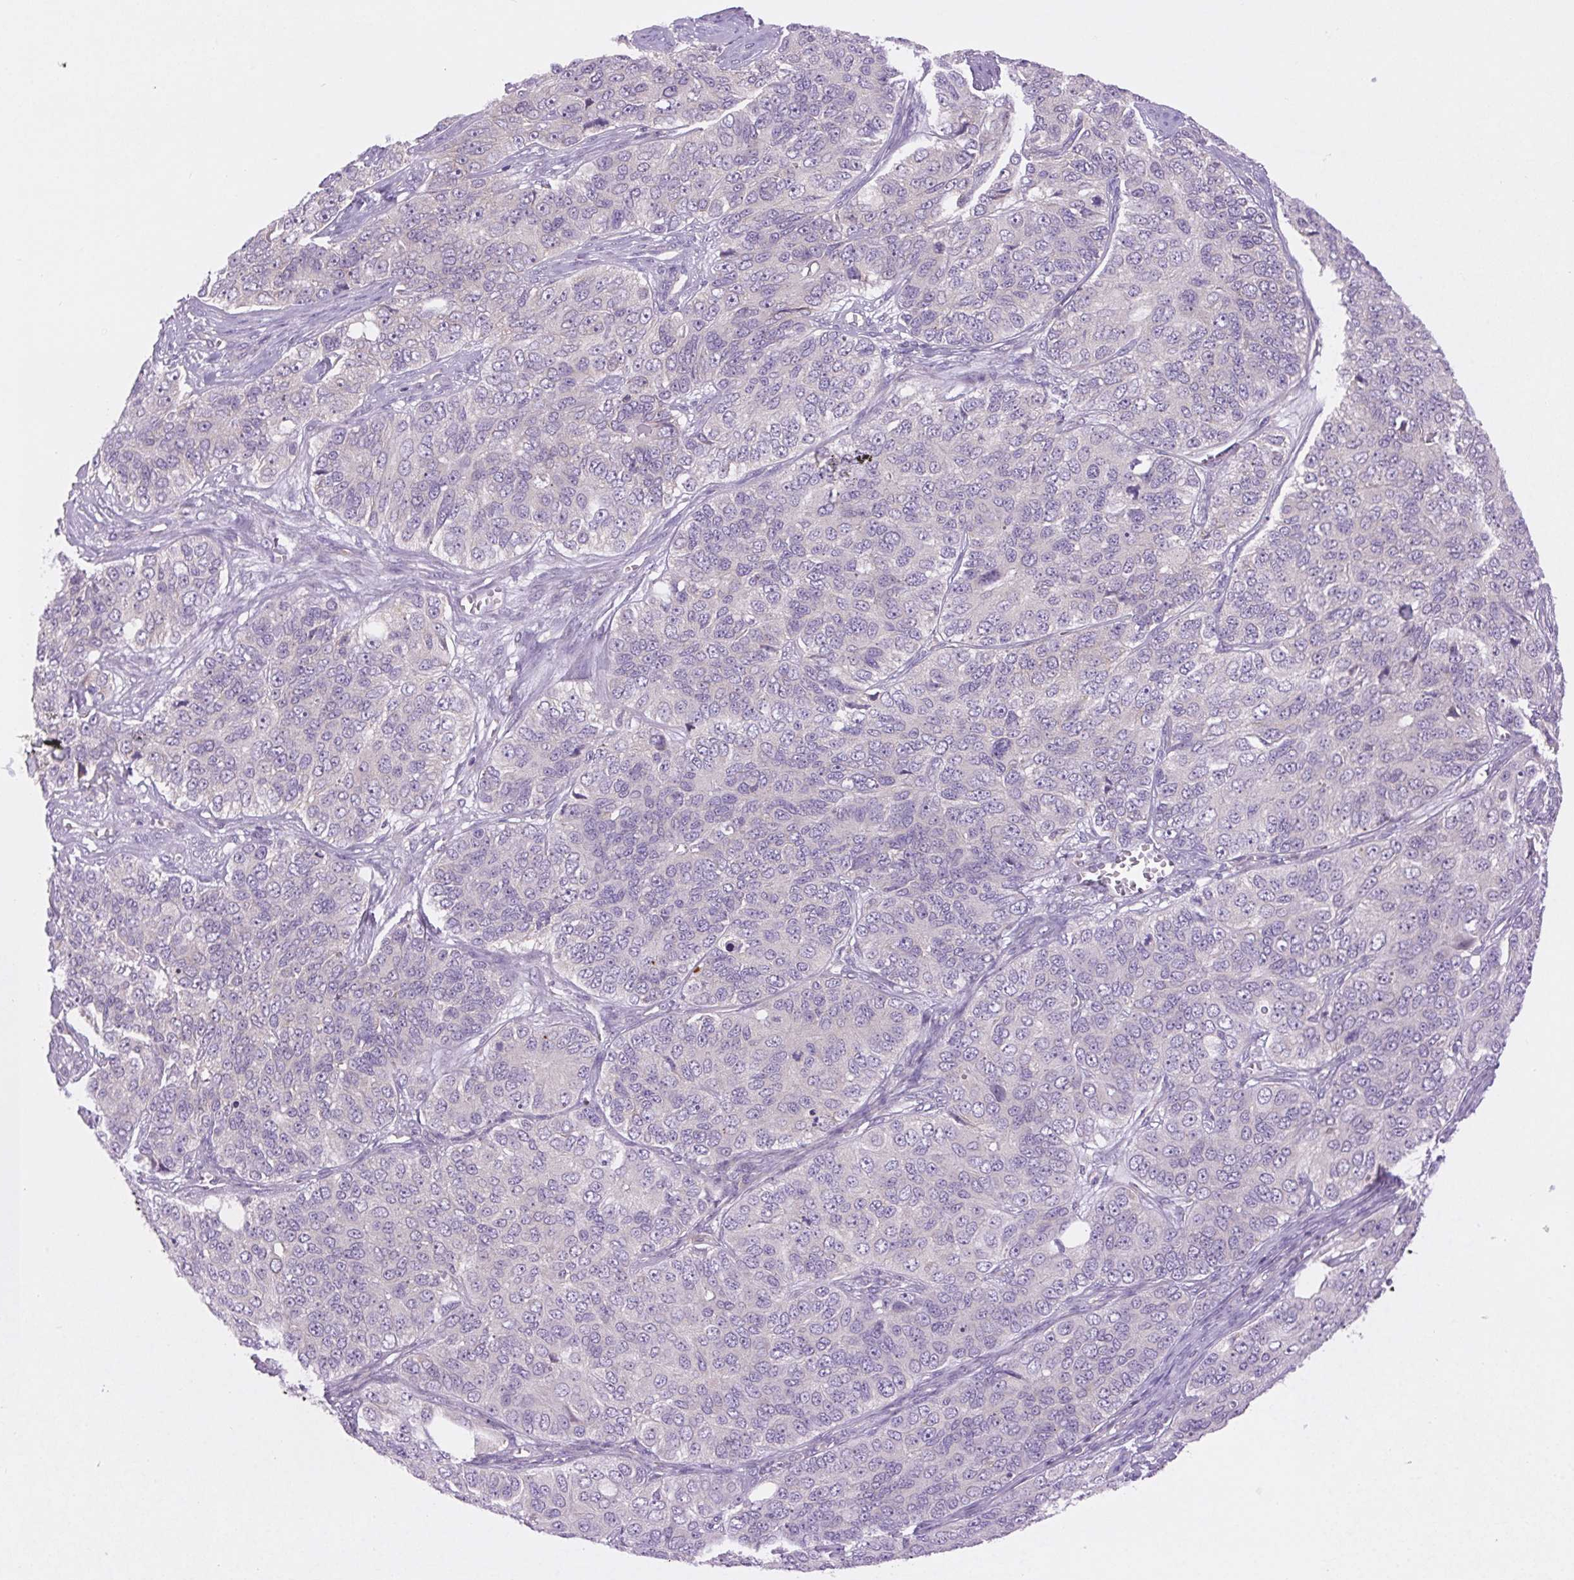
{"staining": {"intensity": "negative", "quantity": "none", "location": "none"}, "tissue": "ovarian cancer", "cell_type": "Tumor cells", "image_type": "cancer", "snomed": [{"axis": "morphology", "description": "Carcinoma, endometroid"}, {"axis": "topography", "description": "Ovary"}], "caption": "Tumor cells show no significant staining in ovarian cancer. (Immunohistochemistry (ihc), brightfield microscopy, high magnification).", "gene": "MINK1", "patient": {"sex": "female", "age": 51}}